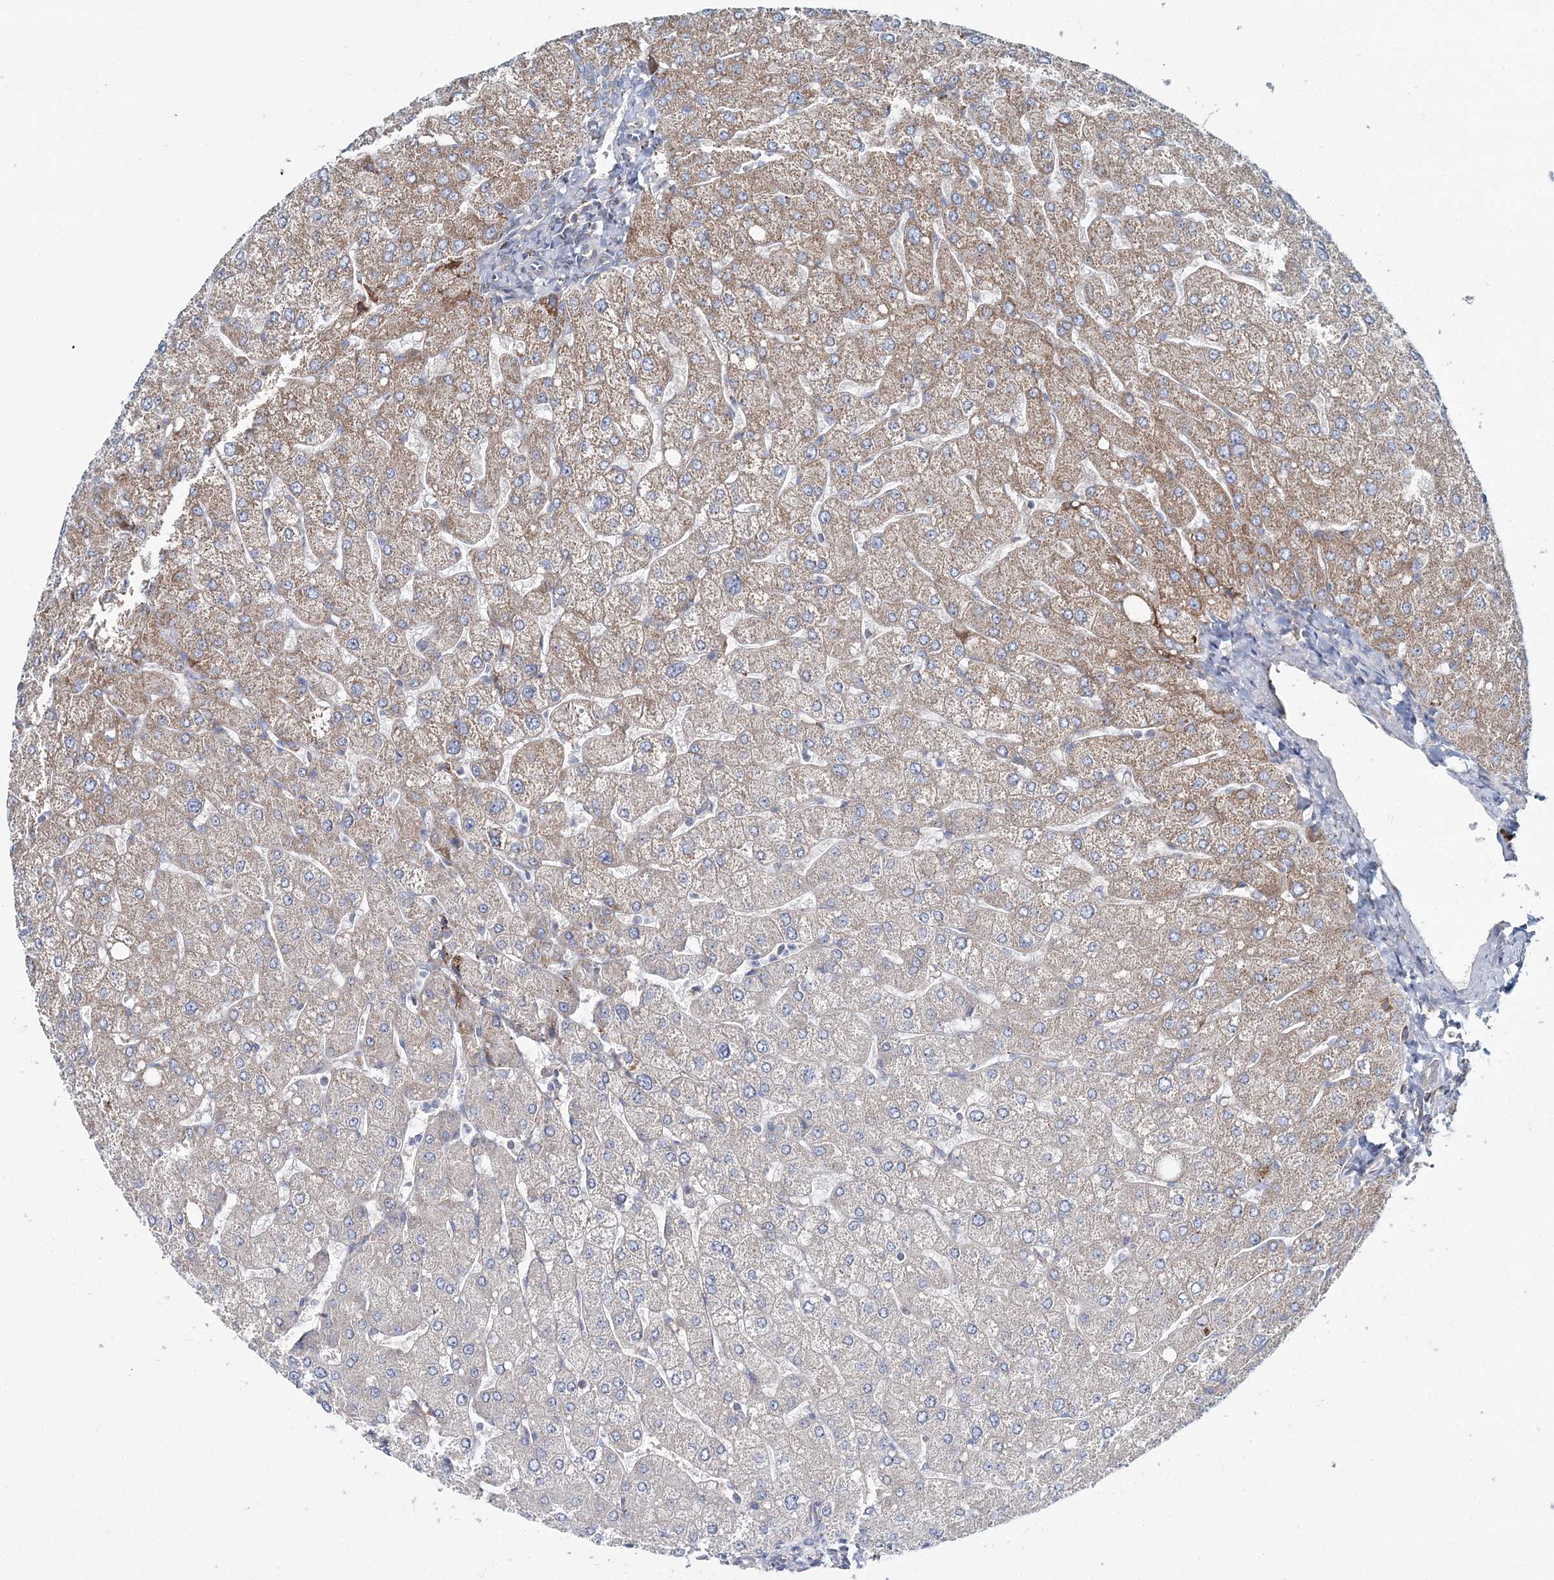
{"staining": {"intensity": "weak", "quantity": "<25%", "location": "cytoplasmic/membranous"}, "tissue": "liver", "cell_type": "Cholangiocytes", "image_type": "normal", "snomed": [{"axis": "morphology", "description": "Normal tissue, NOS"}, {"axis": "topography", "description": "Liver"}], "caption": "An IHC photomicrograph of normal liver is shown. There is no staining in cholangiocytes of liver.", "gene": "ARHGAP6", "patient": {"sex": "male", "age": 55}}